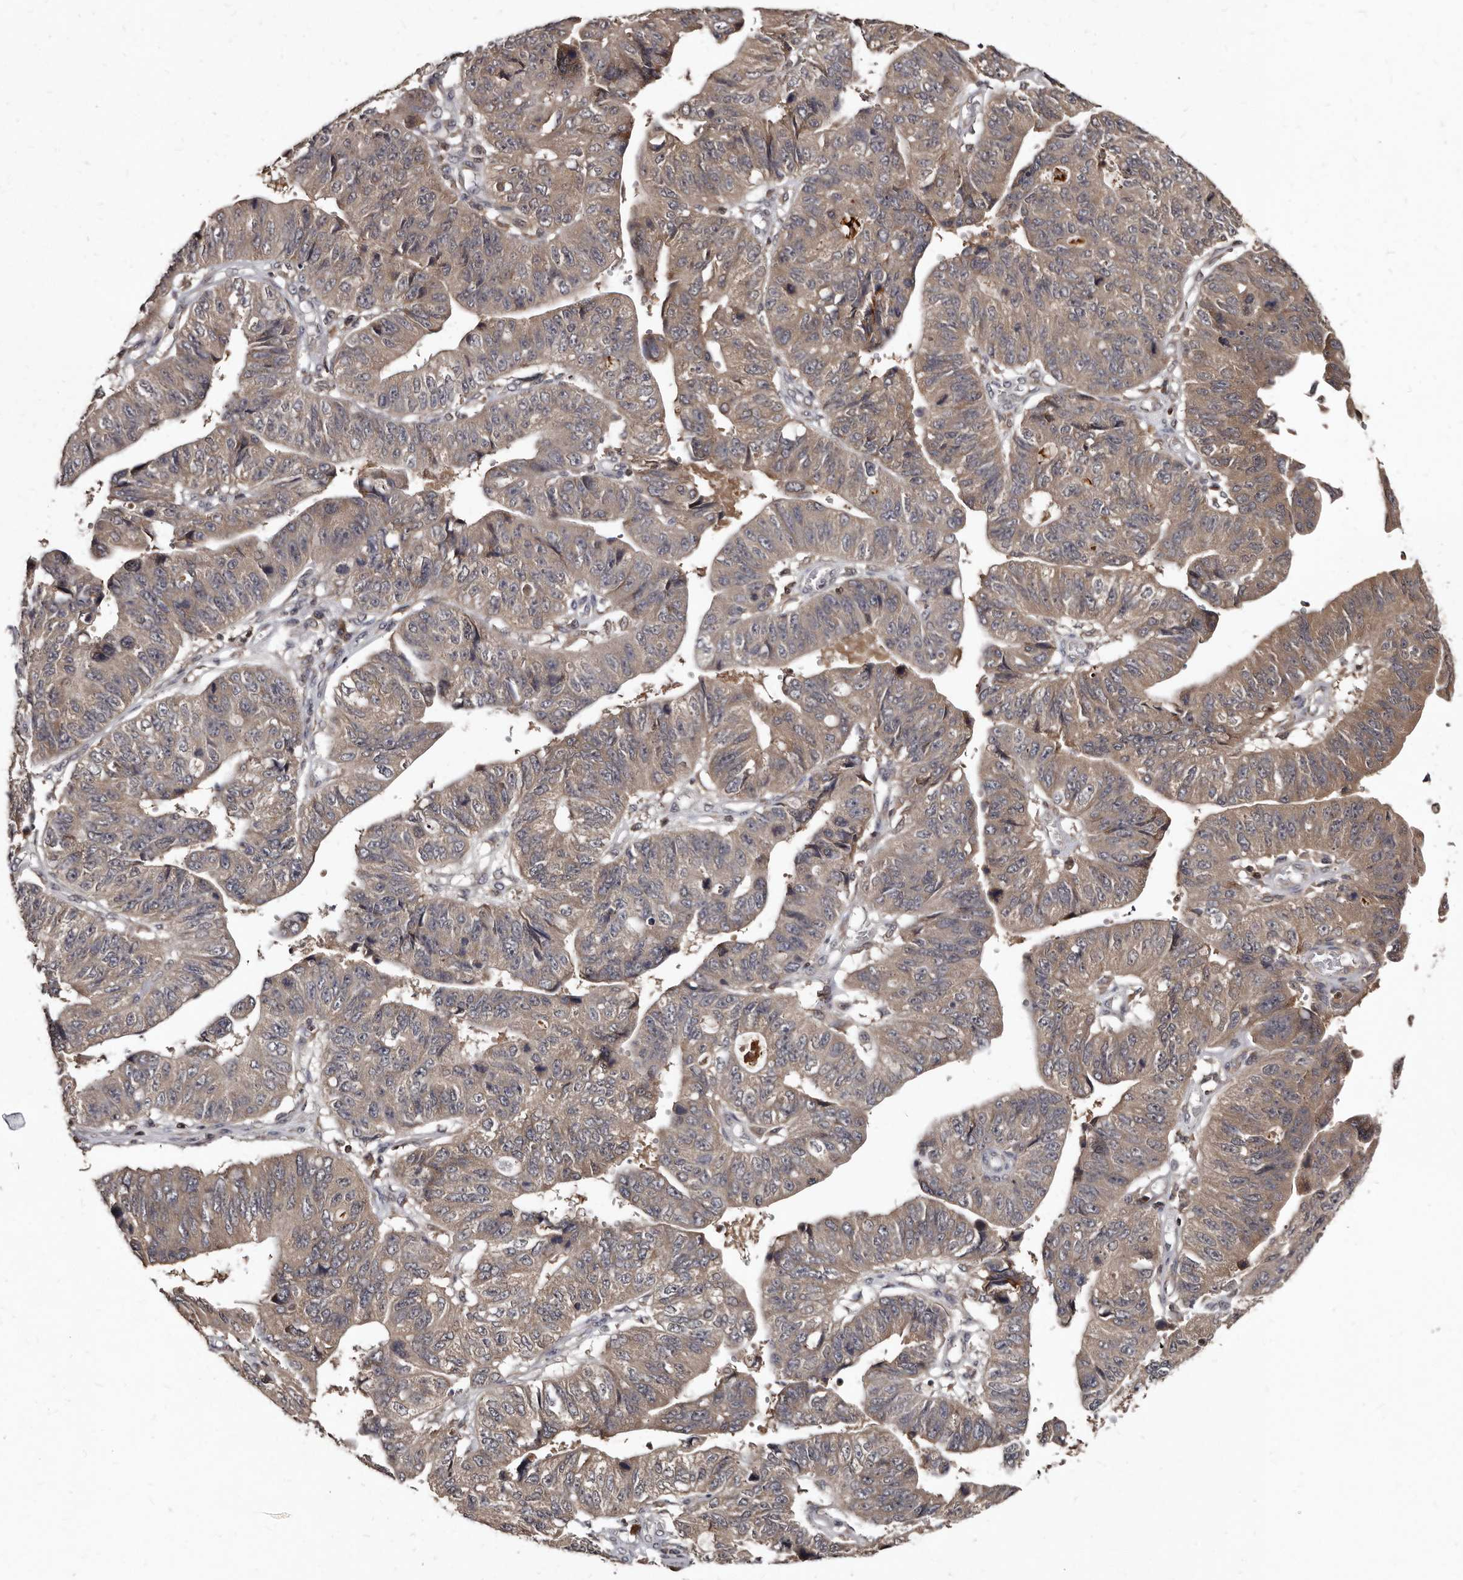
{"staining": {"intensity": "weak", "quantity": ">75%", "location": "cytoplasmic/membranous"}, "tissue": "stomach cancer", "cell_type": "Tumor cells", "image_type": "cancer", "snomed": [{"axis": "morphology", "description": "Adenocarcinoma, NOS"}, {"axis": "topography", "description": "Stomach"}], "caption": "High-power microscopy captured an IHC micrograph of adenocarcinoma (stomach), revealing weak cytoplasmic/membranous staining in about >75% of tumor cells.", "gene": "PMVK", "patient": {"sex": "male", "age": 59}}